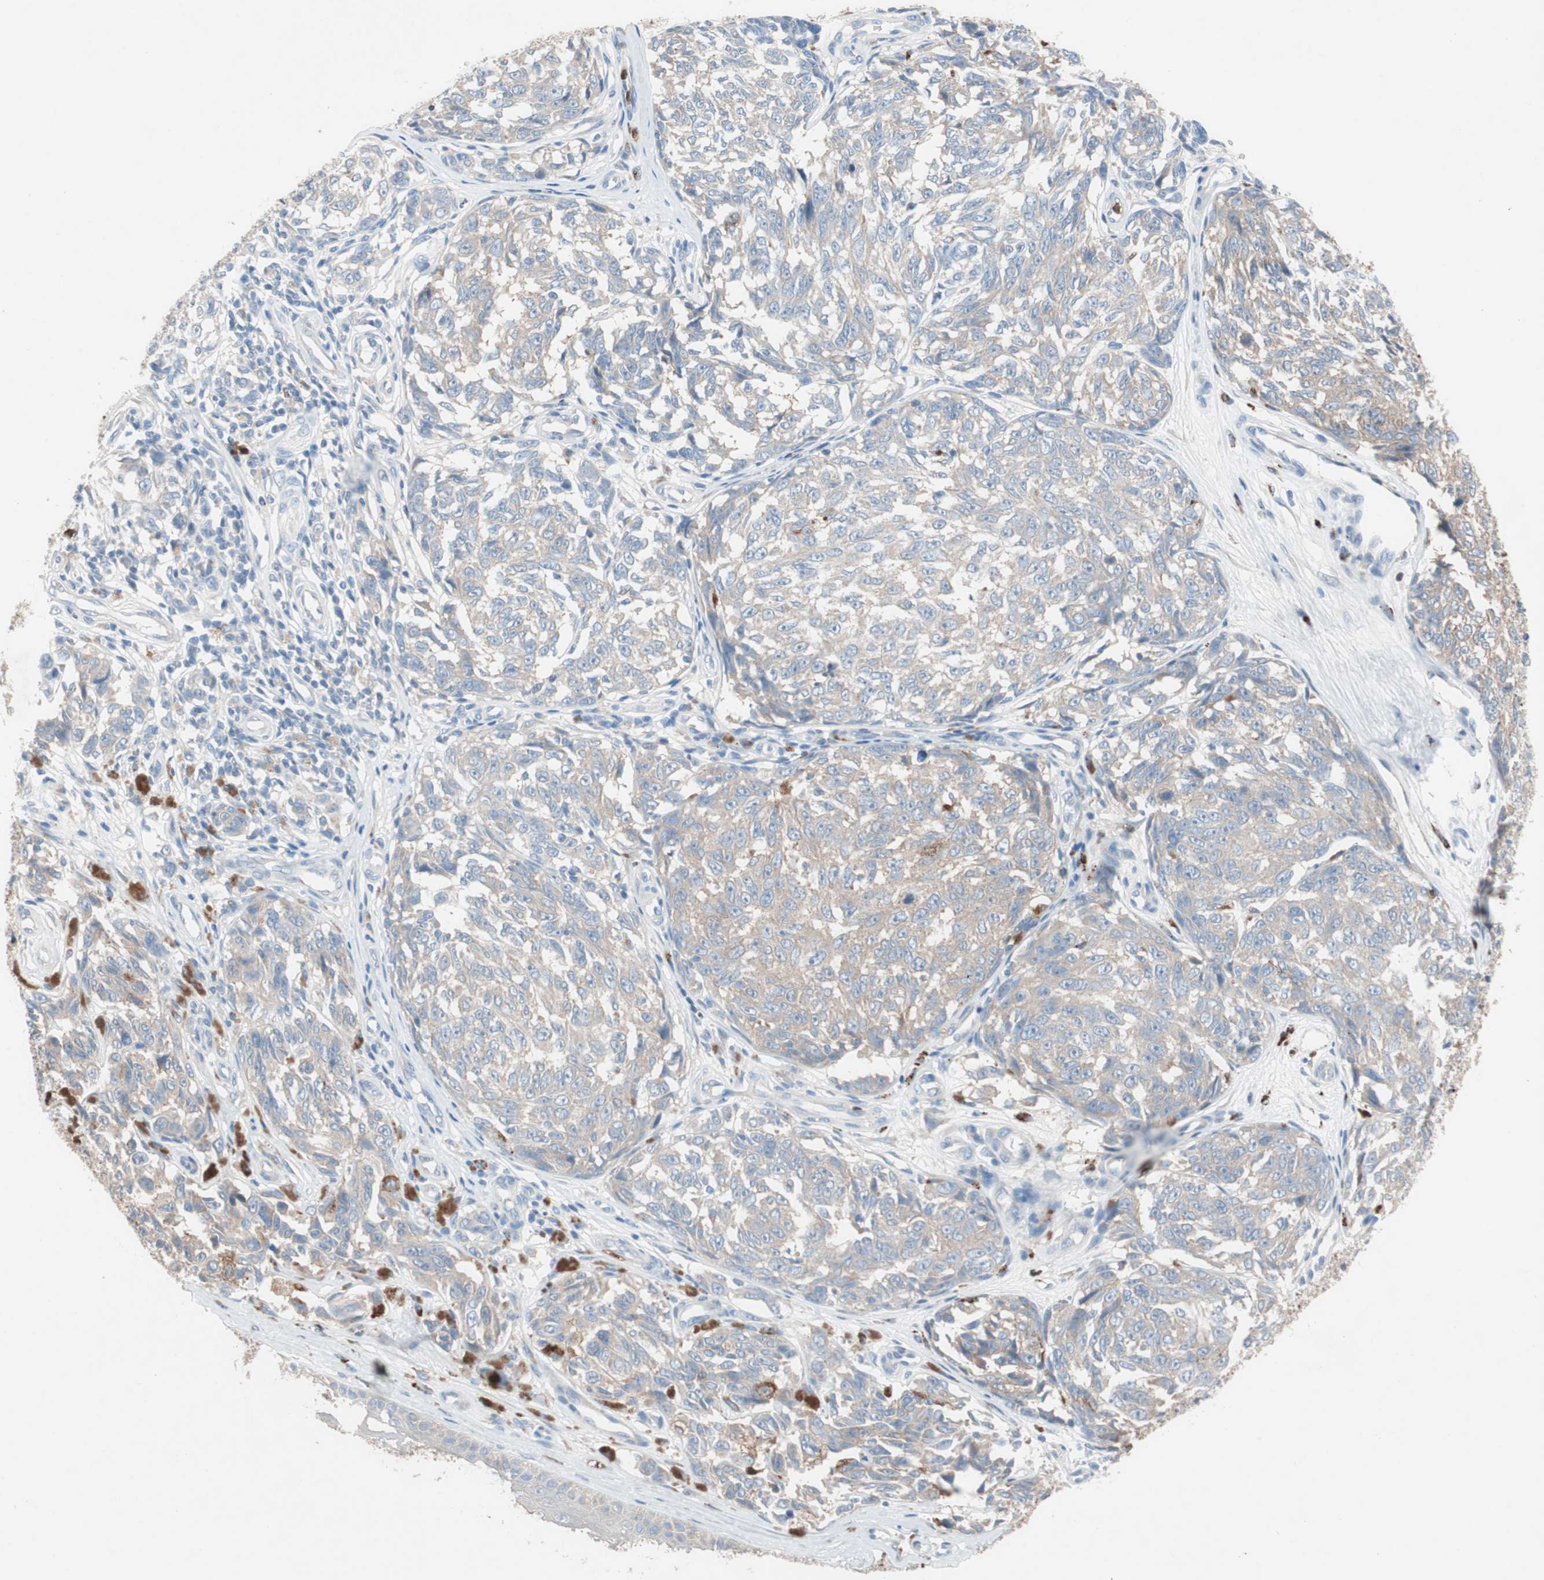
{"staining": {"intensity": "moderate", "quantity": ">75%", "location": "cytoplasmic/membranous"}, "tissue": "melanoma", "cell_type": "Tumor cells", "image_type": "cancer", "snomed": [{"axis": "morphology", "description": "Malignant melanoma, NOS"}, {"axis": "topography", "description": "Skin"}], "caption": "The histopathology image reveals a brown stain indicating the presence of a protein in the cytoplasmic/membranous of tumor cells in malignant melanoma. (Stains: DAB (3,3'-diaminobenzidine) in brown, nuclei in blue, Microscopy: brightfield microscopy at high magnification).", "gene": "CLEC4D", "patient": {"sex": "female", "age": 64}}